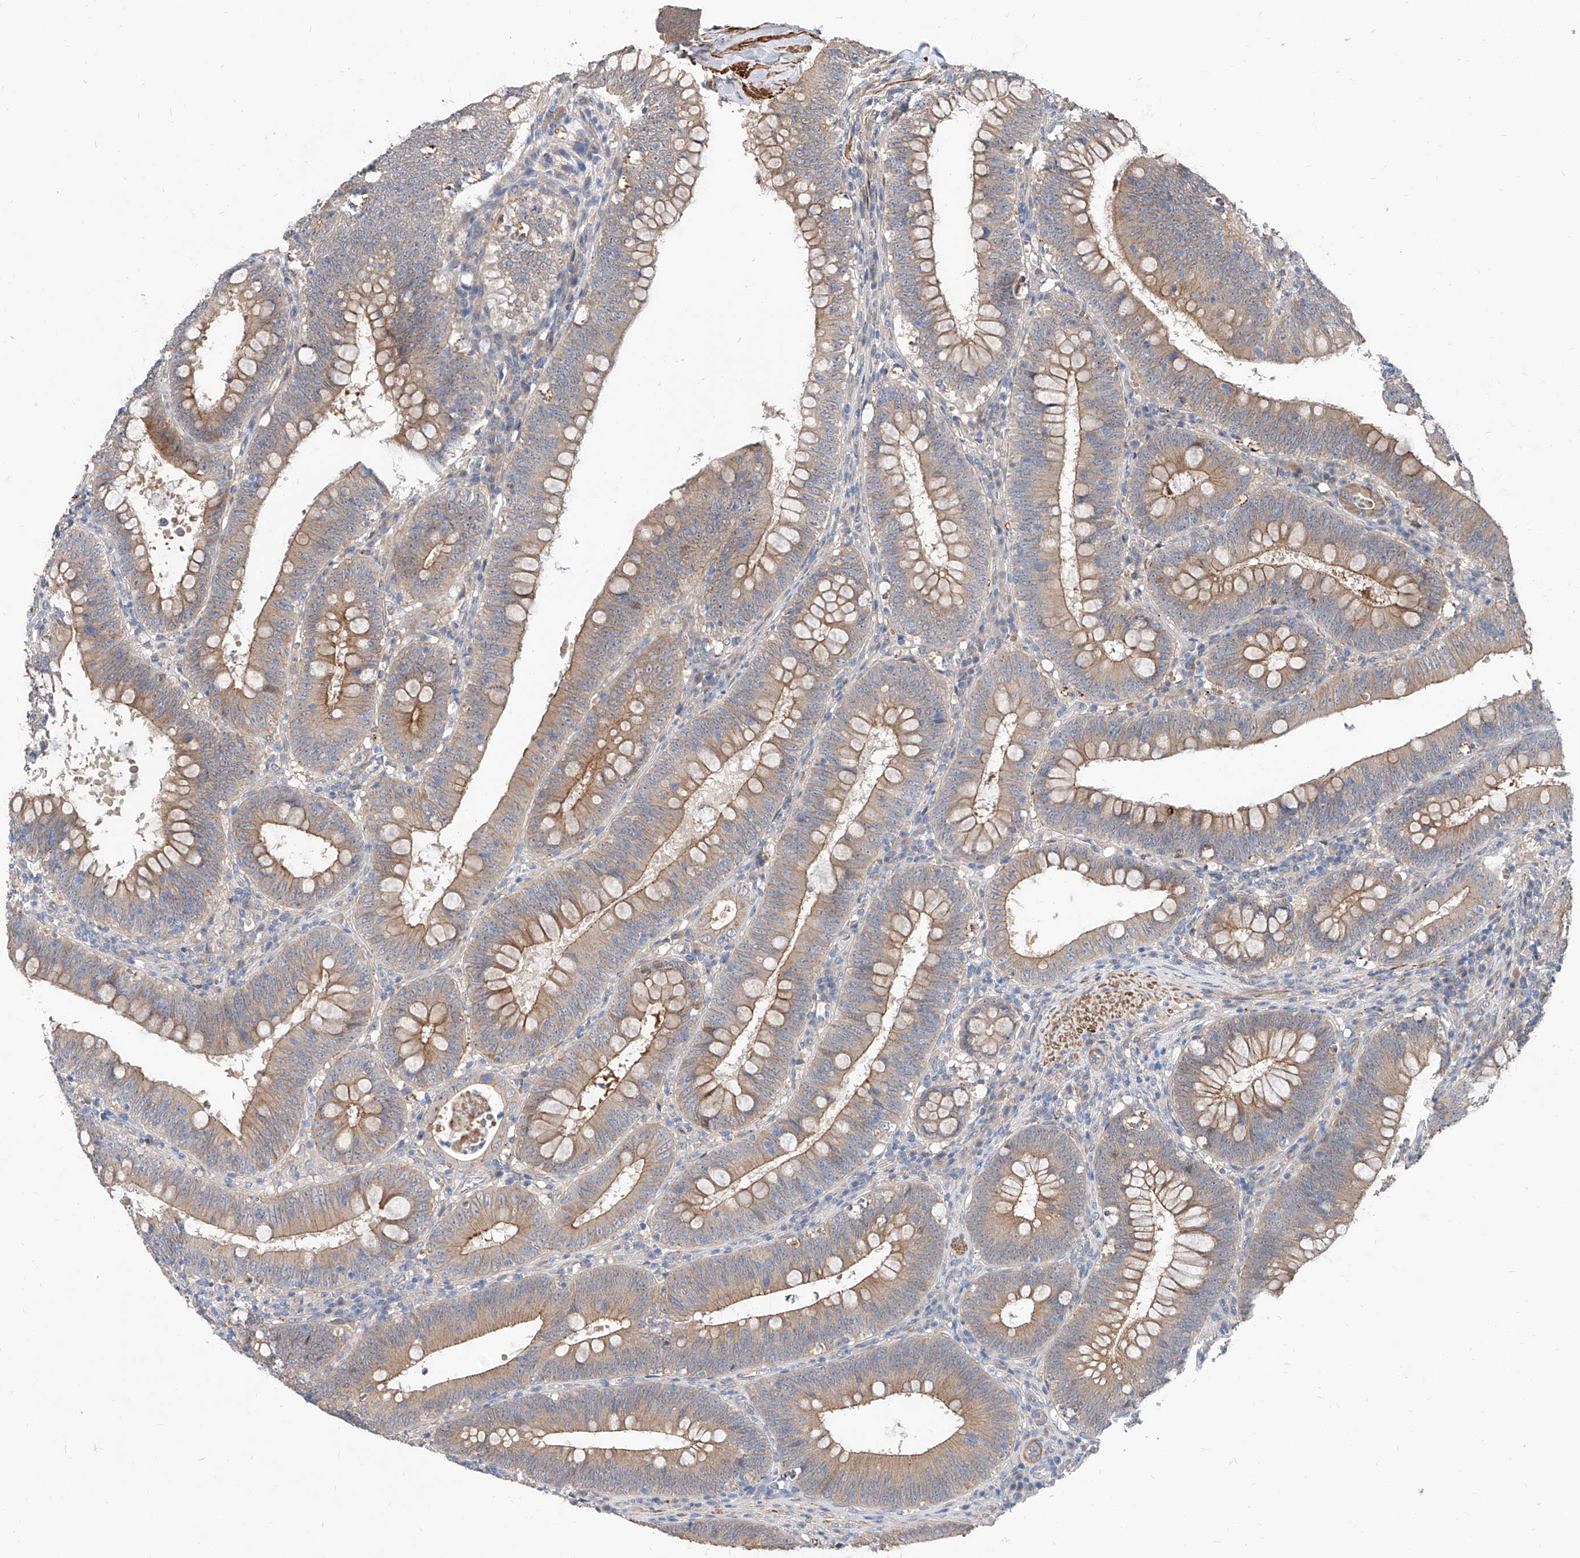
{"staining": {"intensity": "moderate", "quantity": ">75%", "location": "cytoplasmic/membranous"}, "tissue": "colorectal cancer", "cell_type": "Tumor cells", "image_type": "cancer", "snomed": [{"axis": "morphology", "description": "Normal tissue, NOS"}, {"axis": "topography", "description": "Colon"}], "caption": "Colorectal cancer tissue exhibits moderate cytoplasmic/membranous positivity in about >75% of tumor cells, visualized by immunohistochemistry. The protein of interest is stained brown, and the nuclei are stained in blue (DAB (3,3'-diaminobenzidine) IHC with brightfield microscopy, high magnification).", "gene": "MAGEE2", "patient": {"sex": "female", "age": 82}}